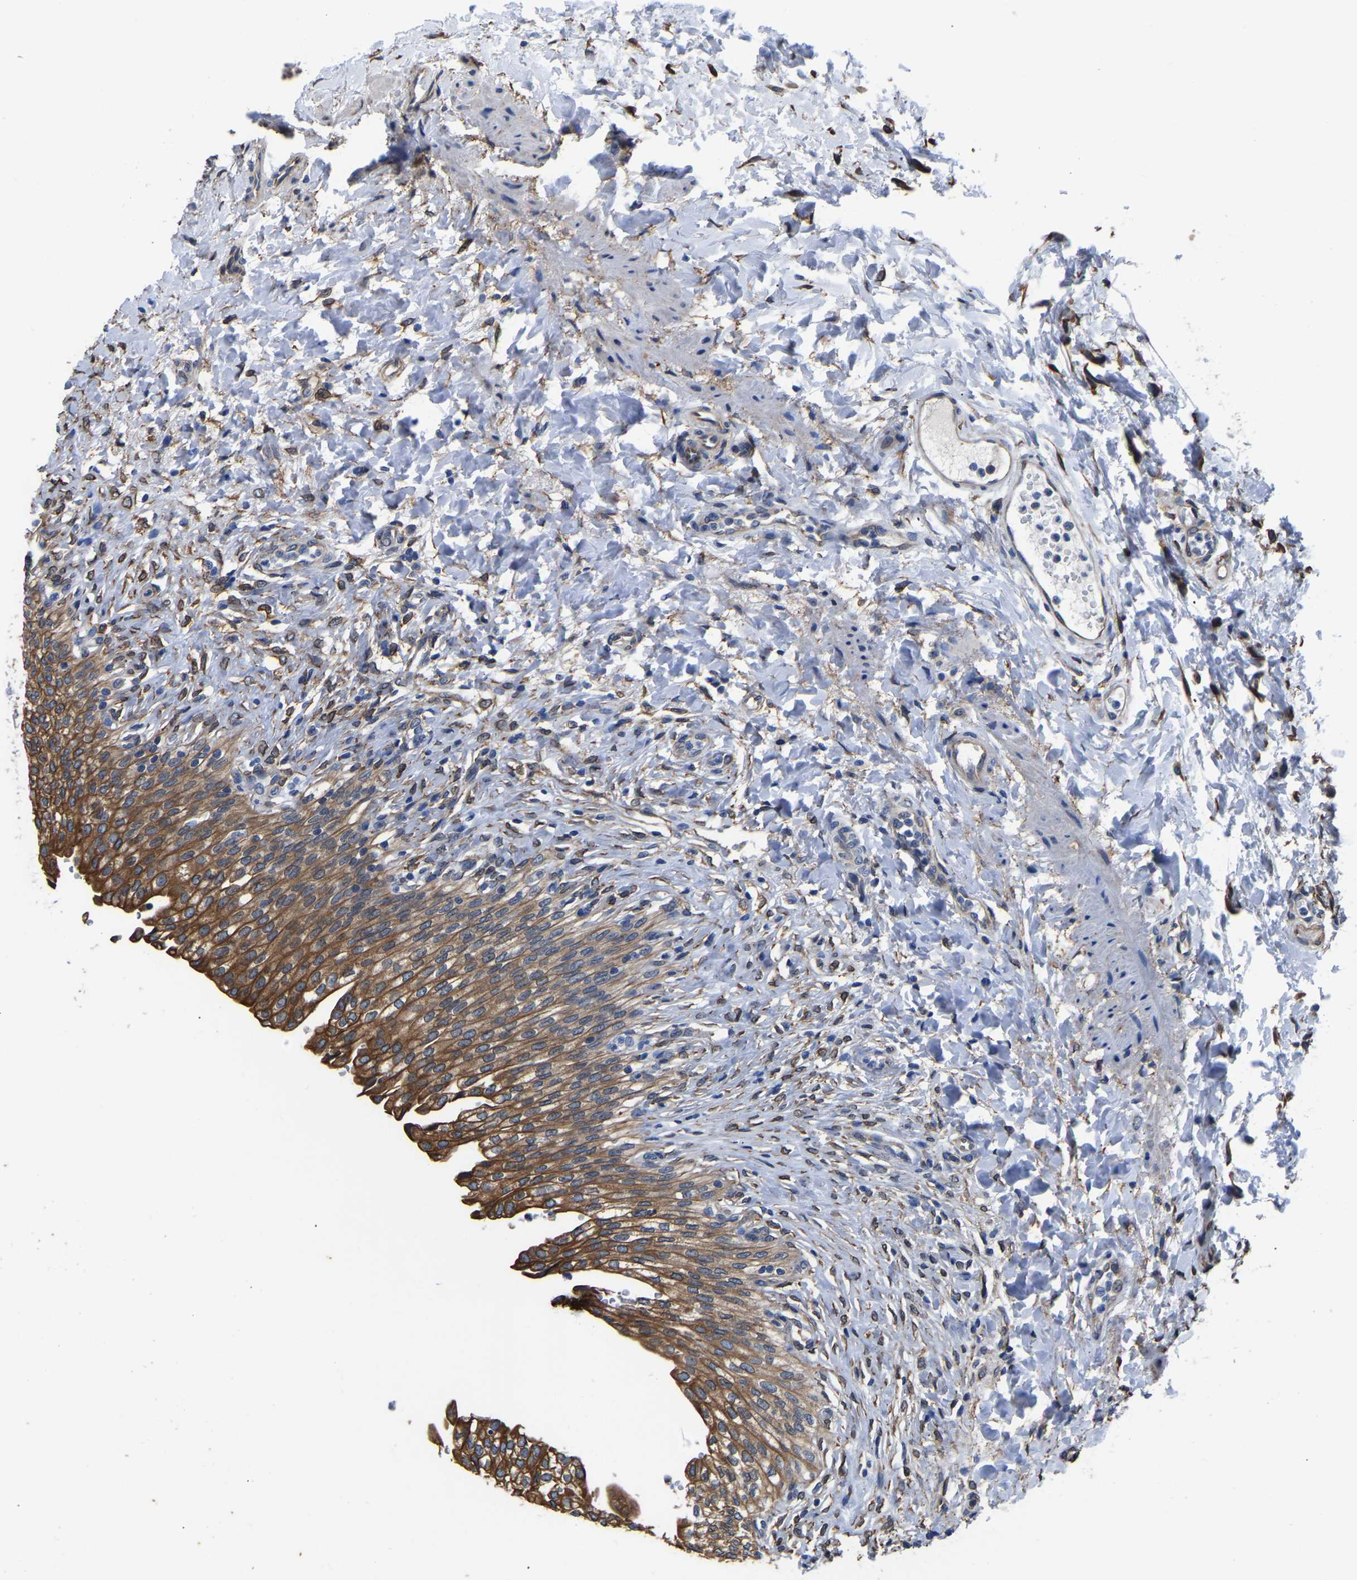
{"staining": {"intensity": "moderate", "quantity": ">75%", "location": "cytoplasmic/membranous"}, "tissue": "urinary bladder", "cell_type": "Urothelial cells", "image_type": "normal", "snomed": [{"axis": "morphology", "description": "Urothelial carcinoma, High grade"}, {"axis": "topography", "description": "Urinary bladder"}], "caption": "Urothelial cells demonstrate medium levels of moderate cytoplasmic/membranous expression in approximately >75% of cells in unremarkable human urinary bladder.", "gene": "ARL6IP5", "patient": {"sex": "male", "age": 46}}